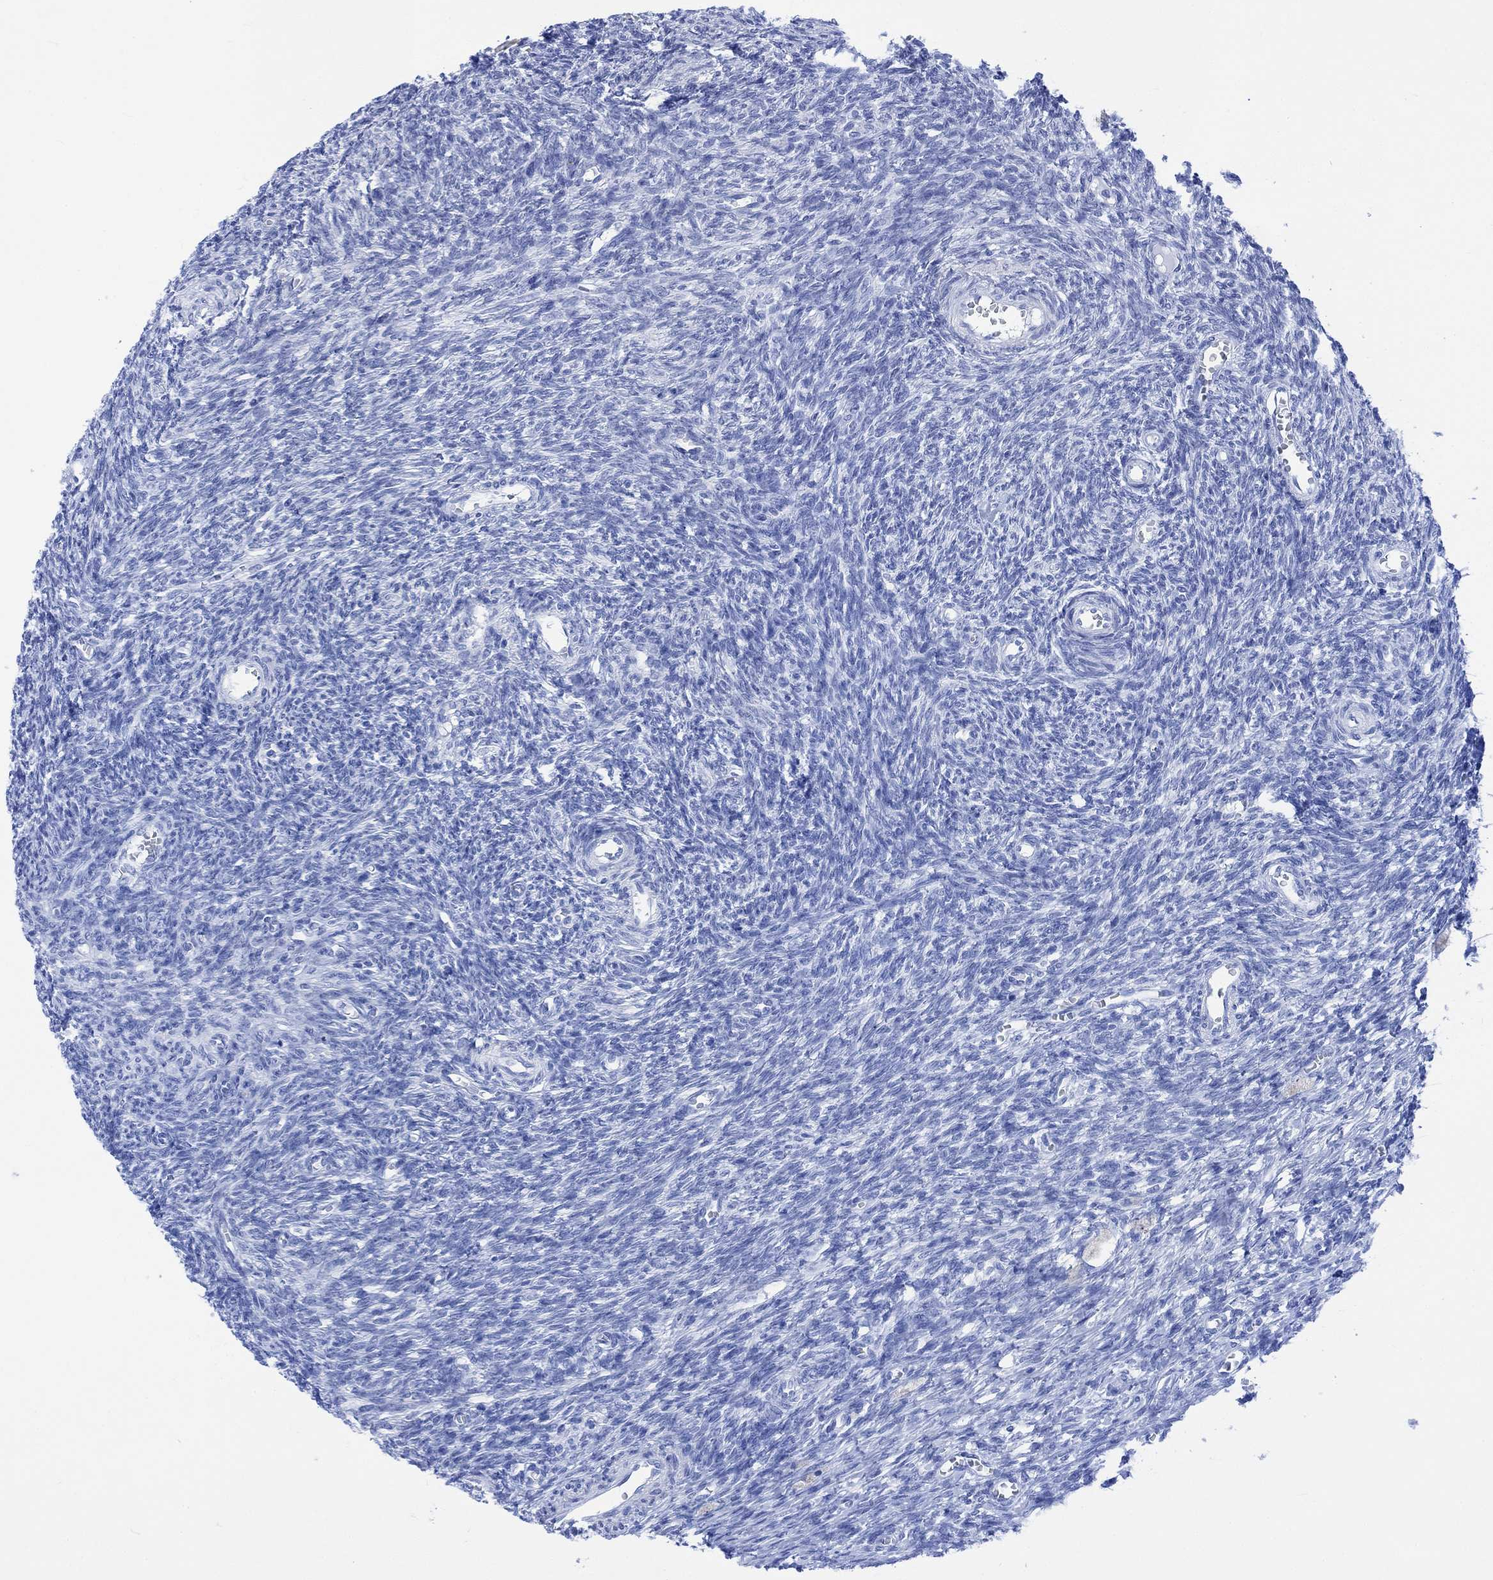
{"staining": {"intensity": "negative", "quantity": "none", "location": "none"}, "tissue": "ovary", "cell_type": "Ovarian stroma cells", "image_type": "normal", "snomed": [{"axis": "morphology", "description": "Normal tissue, NOS"}, {"axis": "topography", "description": "Ovary"}], "caption": "Immunohistochemistry (IHC) micrograph of normal ovary: ovary stained with DAB shows no significant protein expression in ovarian stroma cells. The staining was performed using DAB (3,3'-diaminobenzidine) to visualize the protein expression in brown, while the nuclei were stained in blue with hematoxylin (Magnification: 20x).", "gene": "CELF4", "patient": {"sex": "female", "age": 27}}